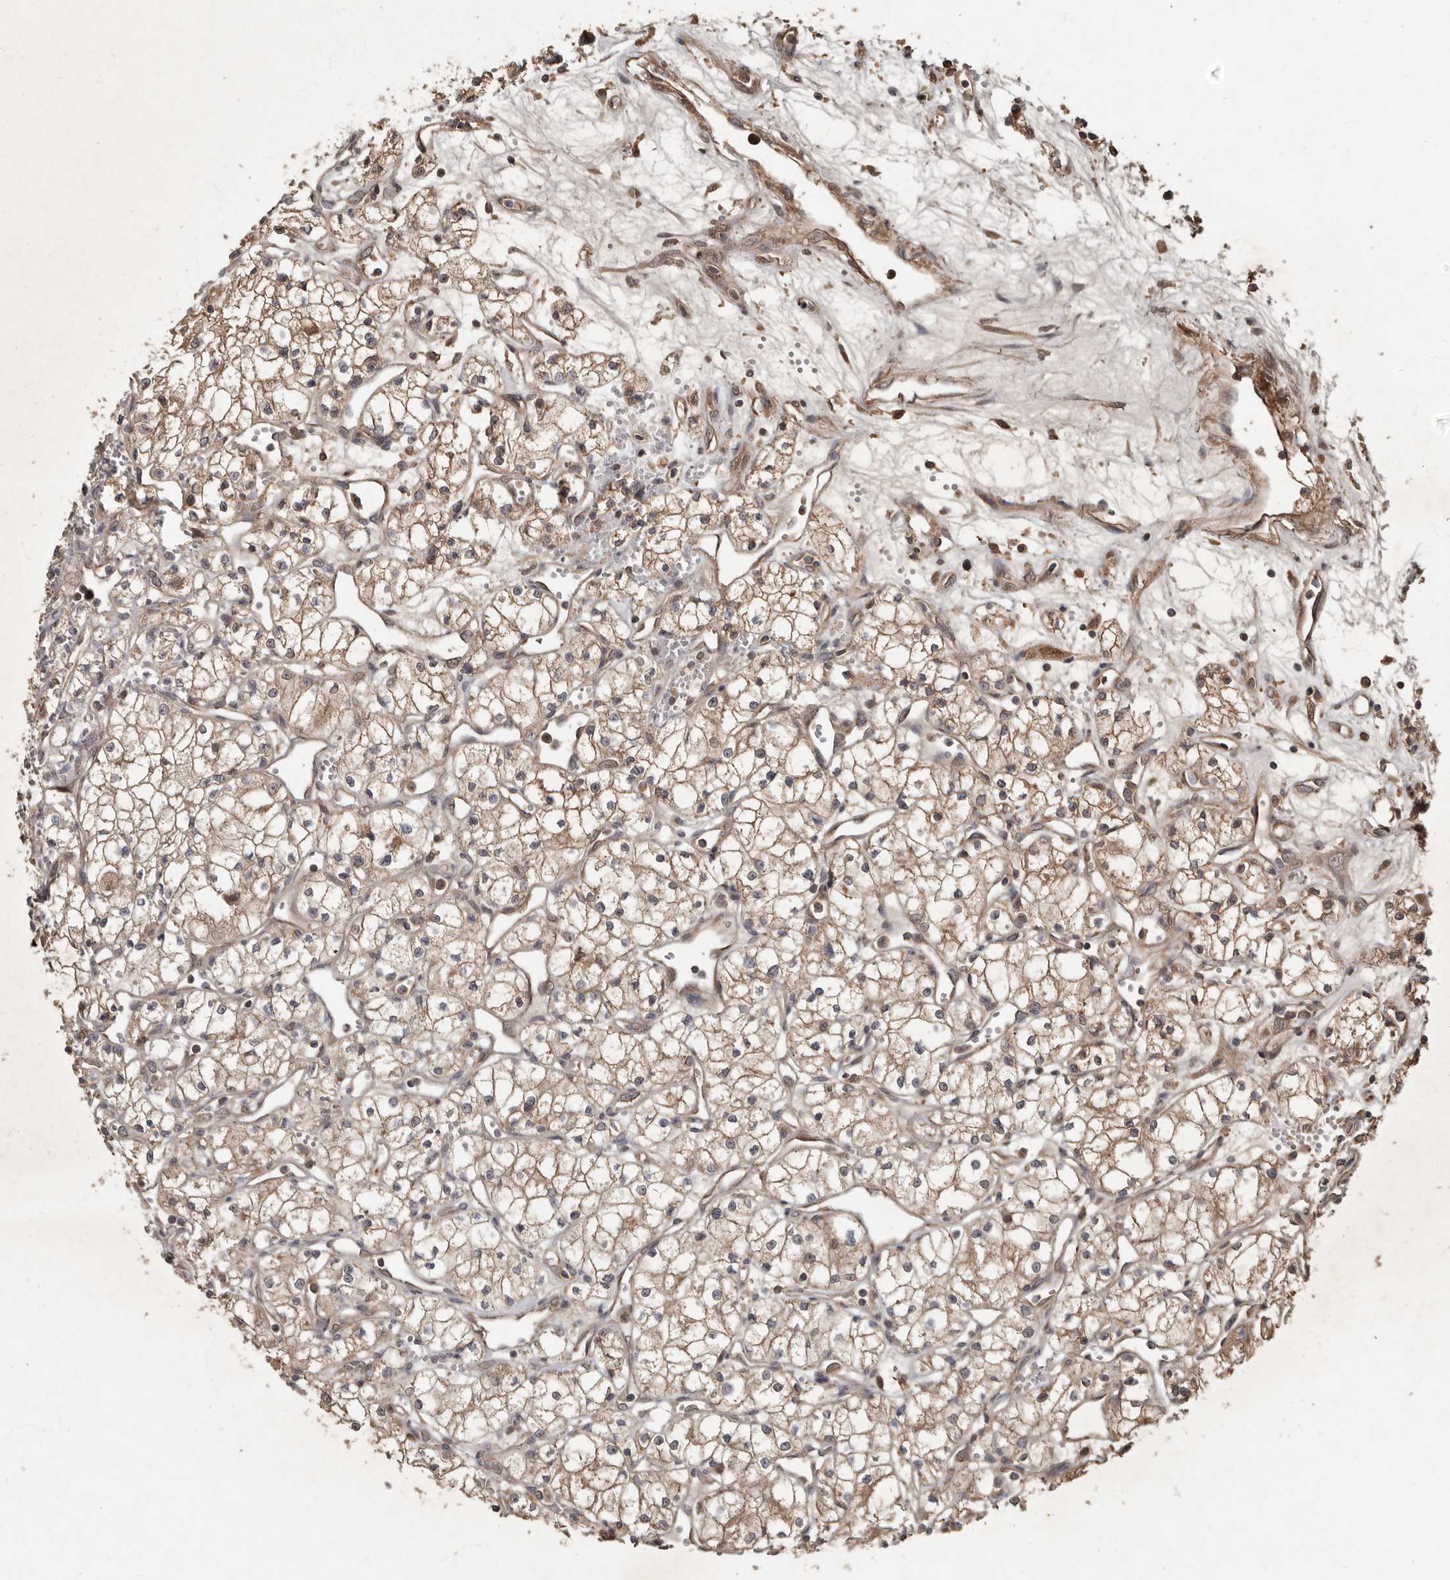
{"staining": {"intensity": "moderate", "quantity": ">75%", "location": "cytoplasmic/membranous"}, "tissue": "renal cancer", "cell_type": "Tumor cells", "image_type": "cancer", "snomed": [{"axis": "morphology", "description": "Adenocarcinoma, NOS"}, {"axis": "topography", "description": "Kidney"}], "caption": "An IHC histopathology image of neoplastic tissue is shown. Protein staining in brown labels moderate cytoplasmic/membranous positivity in adenocarcinoma (renal) within tumor cells.", "gene": "KIF26B", "patient": {"sex": "male", "age": 59}}